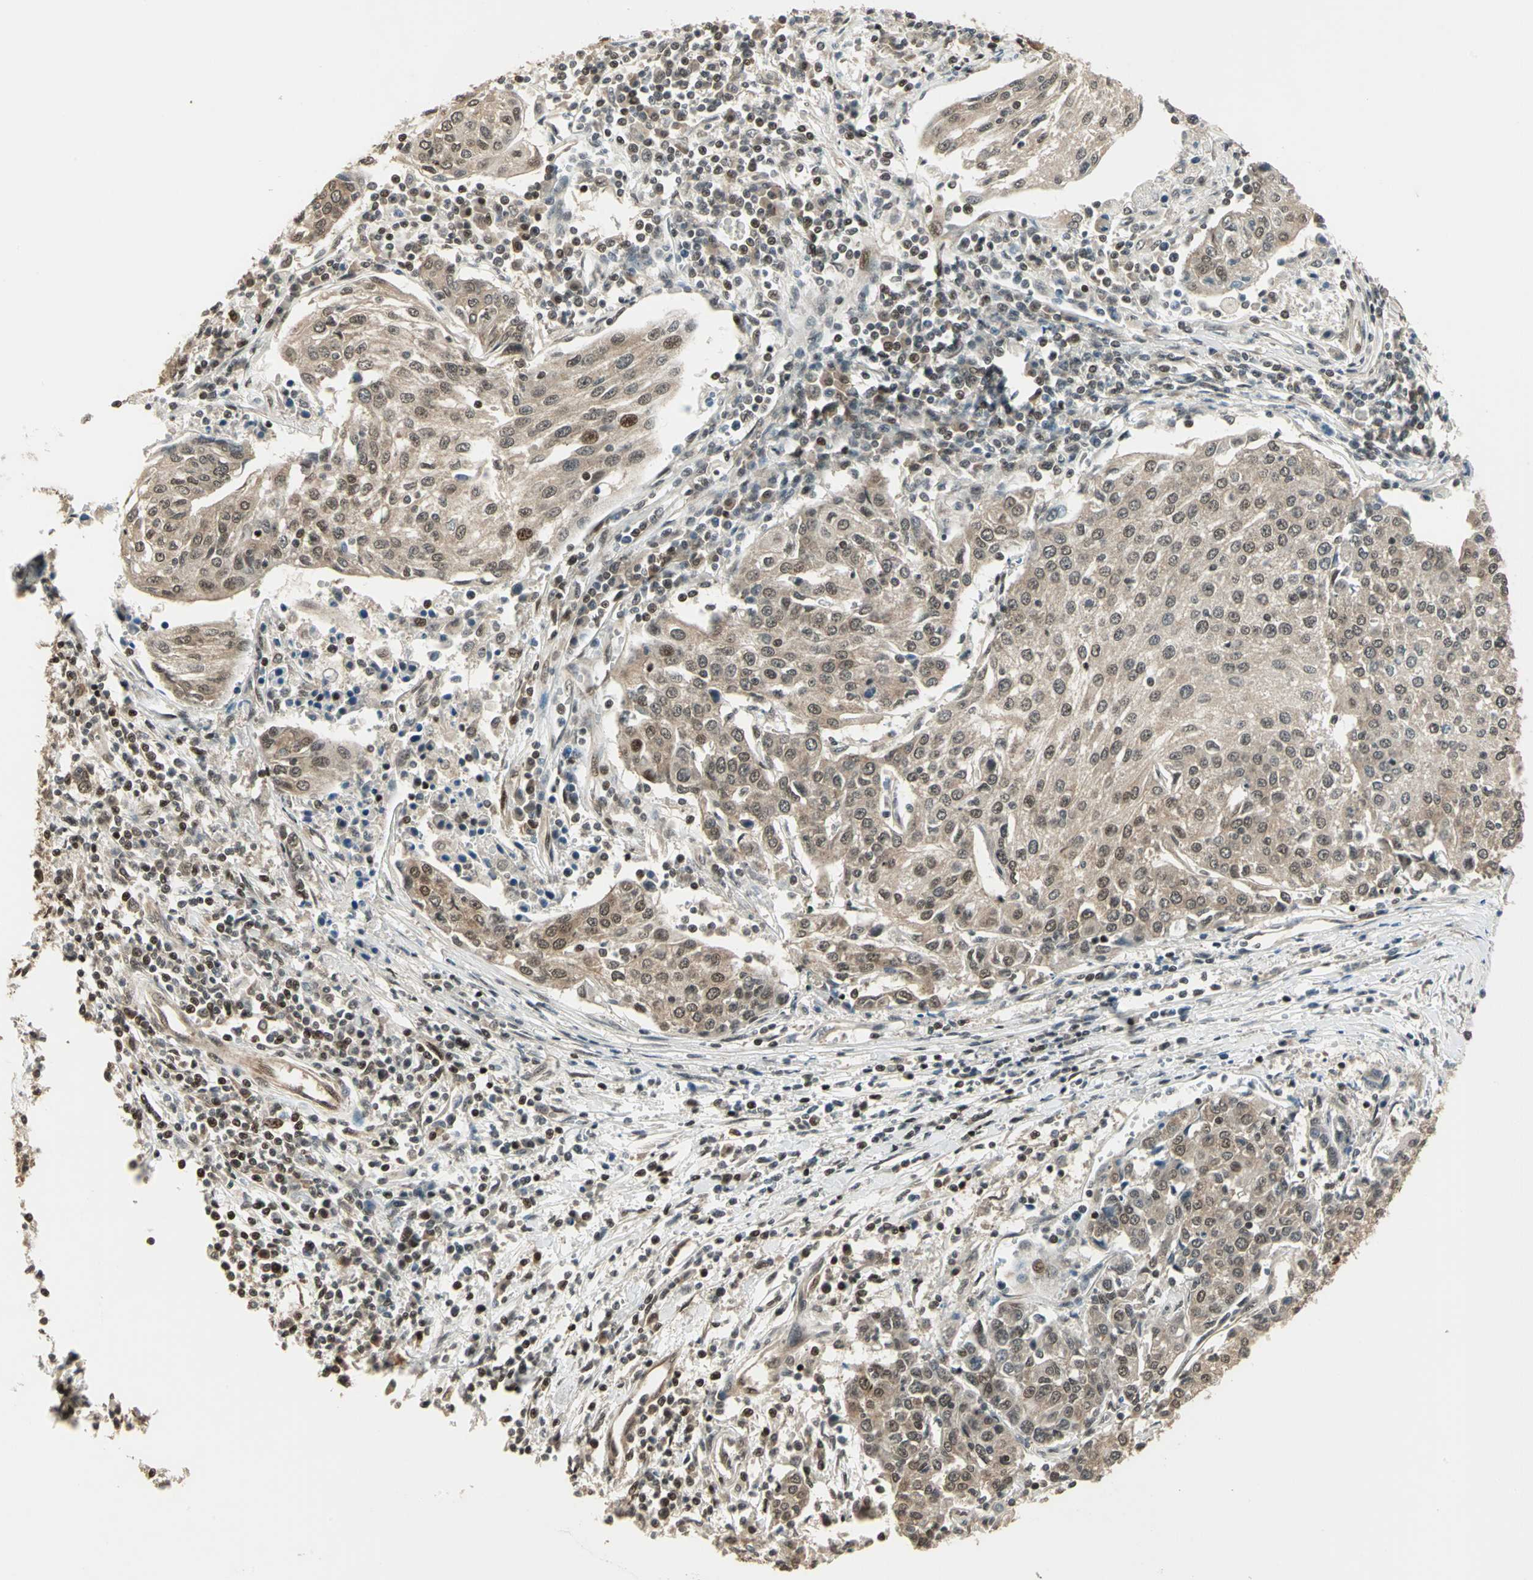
{"staining": {"intensity": "weak", "quantity": ">75%", "location": "cytoplasmic/membranous,nuclear"}, "tissue": "urothelial cancer", "cell_type": "Tumor cells", "image_type": "cancer", "snomed": [{"axis": "morphology", "description": "Urothelial carcinoma, High grade"}, {"axis": "topography", "description": "Urinary bladder"}], "caption": "Weak cytoplasmic/membranous and nuclear staining for a protein is present in about >75% of tumor cells of urothelial cancer using IHC.", "gene": "PSMC3", "patient": {"sex": "female", "age": 85}}